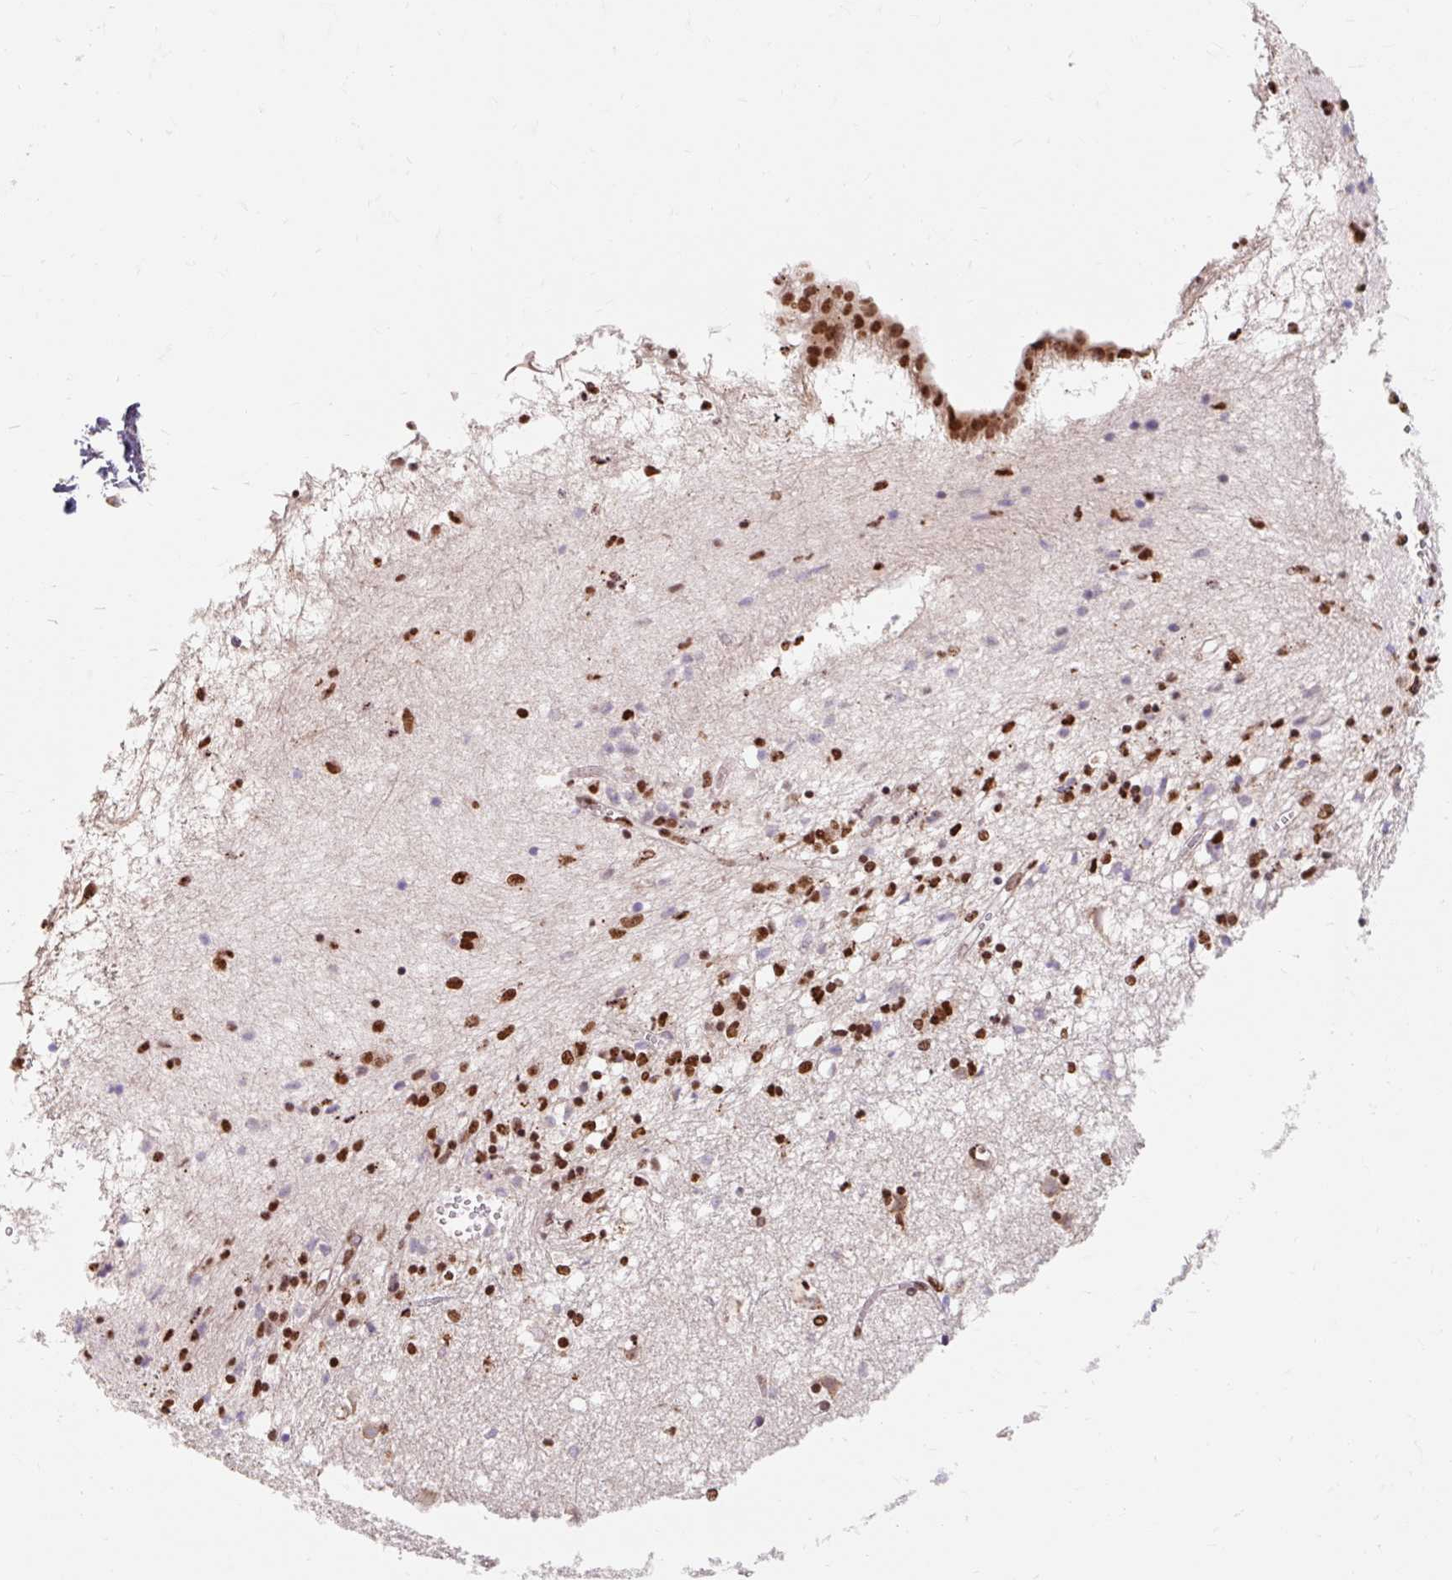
{"staining": {"intensity": "strong", "quantity": "25%-75%", "location": "nuclear"}, "tissue": "caudate", "cell_type": "Glial cells", "image_type": "normal", "snomed": [{"axis": "morphology", "description": "Normal tissue, NOS"}, {"axis": "topography", "description": "Lateral ventricle wall"}], "caption": "A histopathology image showing strong nuclear positivity in about 25%-75% of glial cells in benign caudate, as visualized by brown immunohistochemical staining.", "gene": "BICRA", "patient": {"sex": "male", "age": 70}}